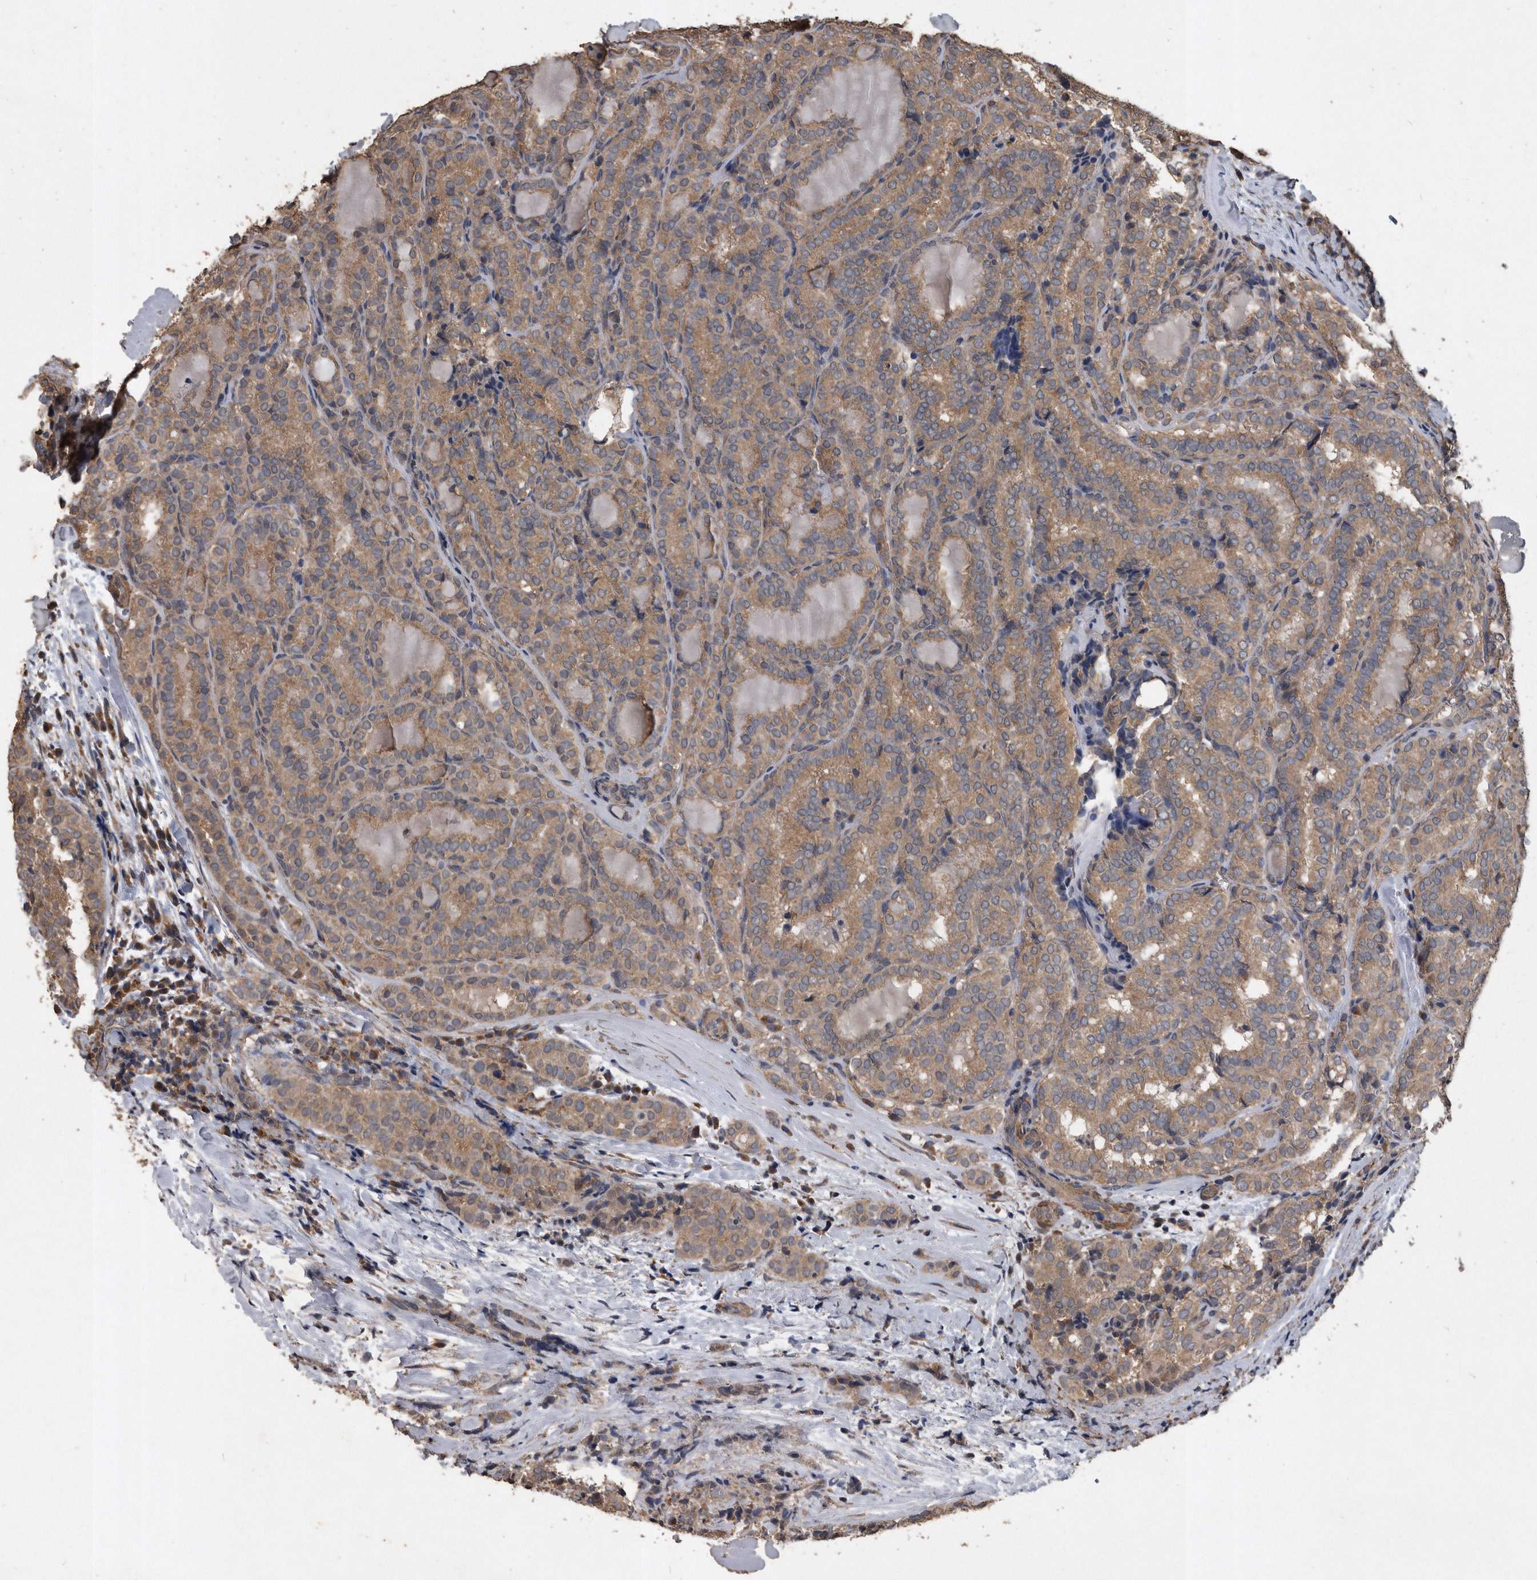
{"staining": {"intensity": "moderate", "quantity": ">75%", "location": "cytoplasmic/membranous"}, "tissue": "thyroid cancer", "cell_type": "Tumor cells", "image_type": "cancer", "snomed": [{"axis": "morphology", "description": "Normal tissue, NOS"}, {"axis": "morphology", "description": "Papillary adenocarcinoma, NOS"}, {"axis": "topography", "description": "Thyroid gland"}], "caption": "This photomicrograph displays thyroid cancer (papillary adenocarcinoma) stained with IHC to label a protein in brown. The cytoplasmic/membranous of tumor cells show moderate positivity for the protein. Nuclei are counter-stained blue.", "gene": "NRBP1", "patient": {"sex": "female", "age": 30}}